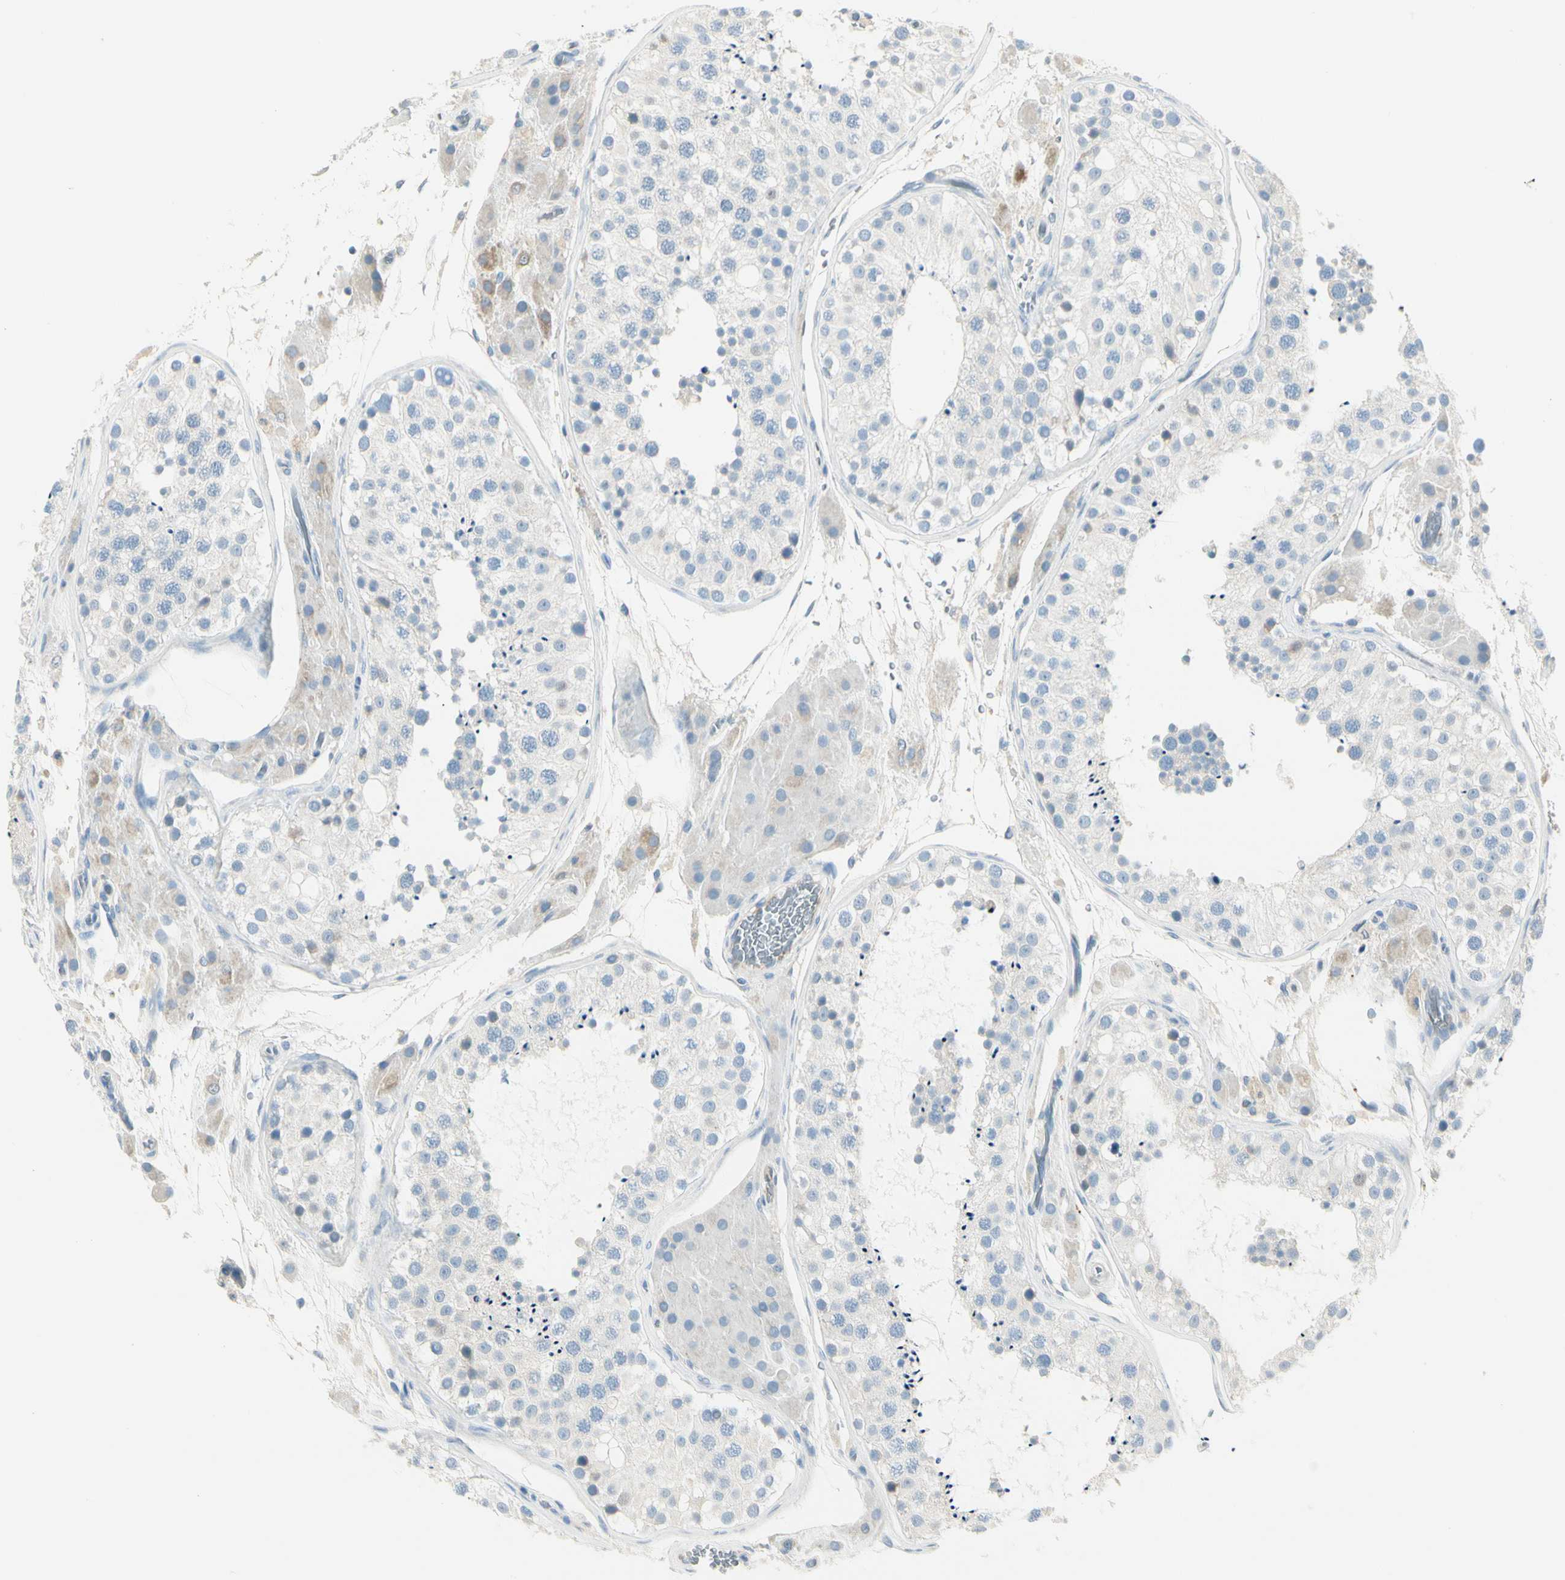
{"staining": {"intensity": "negative", "quantity": "none", "location": "none"}, "tissue": "testis", "cell_type": "Cells in seminiferous ducts", "image_type": "normal", "snomed": [{"axis": "morphology", "description": "Normal tissue, NOS"}, {"axis": "topography", "description": "Testis"}, {"axis": "topography", "description": "Epididymis"}], "caption": "Immunohistochemical staining of benign testis exhibits no significant expression in cells in seminiferous ducts. The staining was performed using DAB (3,3'-diaminobenzidine) to visualize the protein expression in brown, while the nuclei were stained in blue with hematoxylin (Magnification: 20x).", "gene": "SLC6A15", "patient": {"sex": "male", "age": 26}}